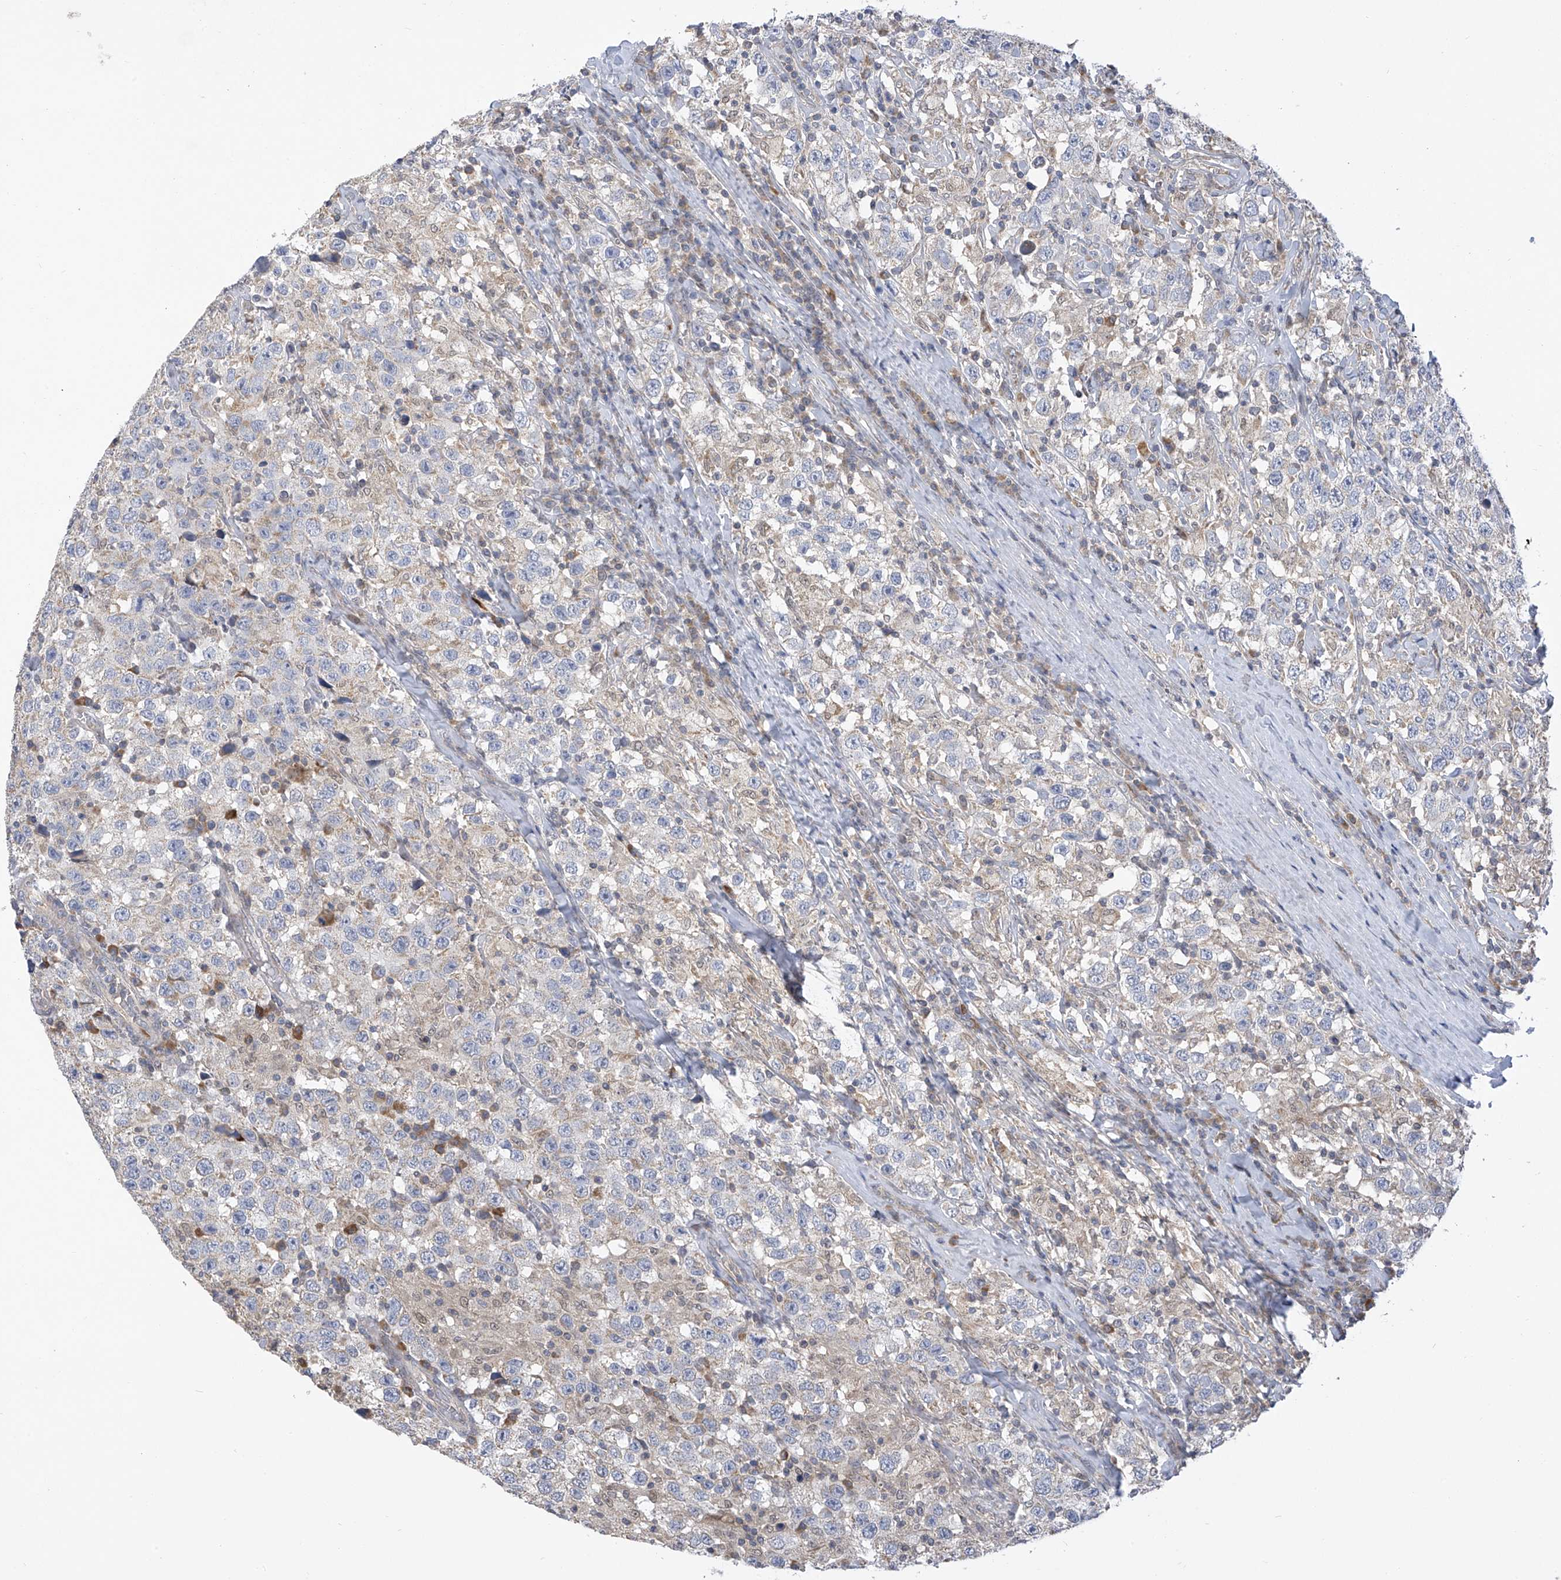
{"staining": {"intensity": "negative", "quantity": "none", "location": "none"}, "tissue": "testis cancer", "cell_type": "Tumor cells", "image_type": "cancer", "snomed": [{"axis": "morphology", "description": "Seminoma, NOS"}, {"axis": "topography", "description": "Testis"}], "caption": "Testis cancer (seminoma) was stained to show a protein in brown. There is no significant positivity in tumor cells.", "gene": "SLCO4A1", "patient": {"sex": "male", "age": 41}}